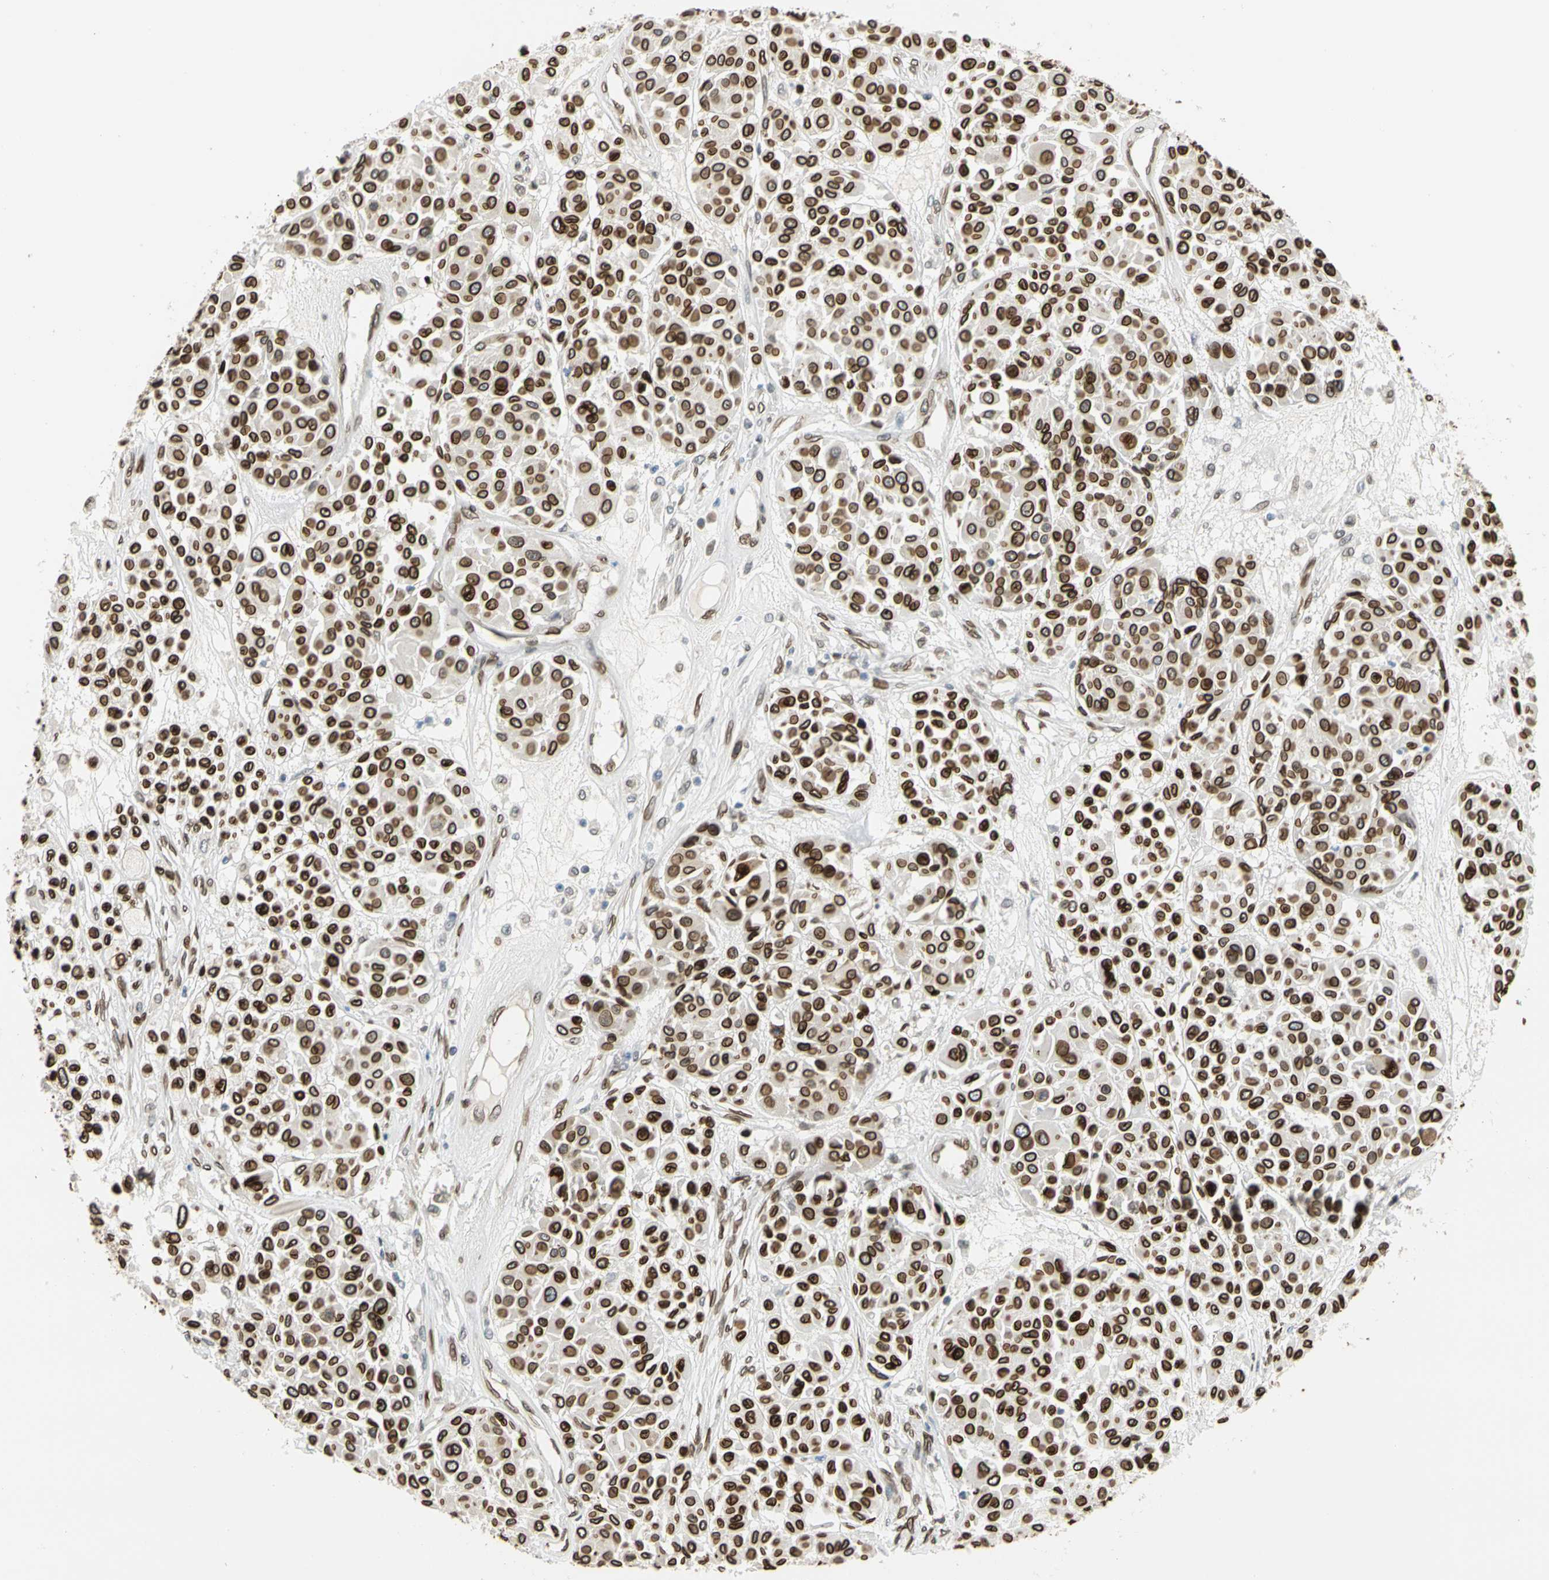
{"staining": {"intensity": "strong", "quantity": ">75%", "location": "cytoplasmic/membranous,nuclear"}, "tissue": "melanoma", "cell_type": "Tumor cells", "image_type": "cancer", "snomed": [{"axis": "morphology", "description": "Malignant melanoma, Metastatic site"}, {"axis": "topography", "description": "Soft tissue"}], "caption": "Strong cytoplasmic/membranous and nuclear staining is identified in approximately >75% of tumor cells in melanoma.", "gene": "SUN1", "patient": {"sex": "male", "age": 41}}